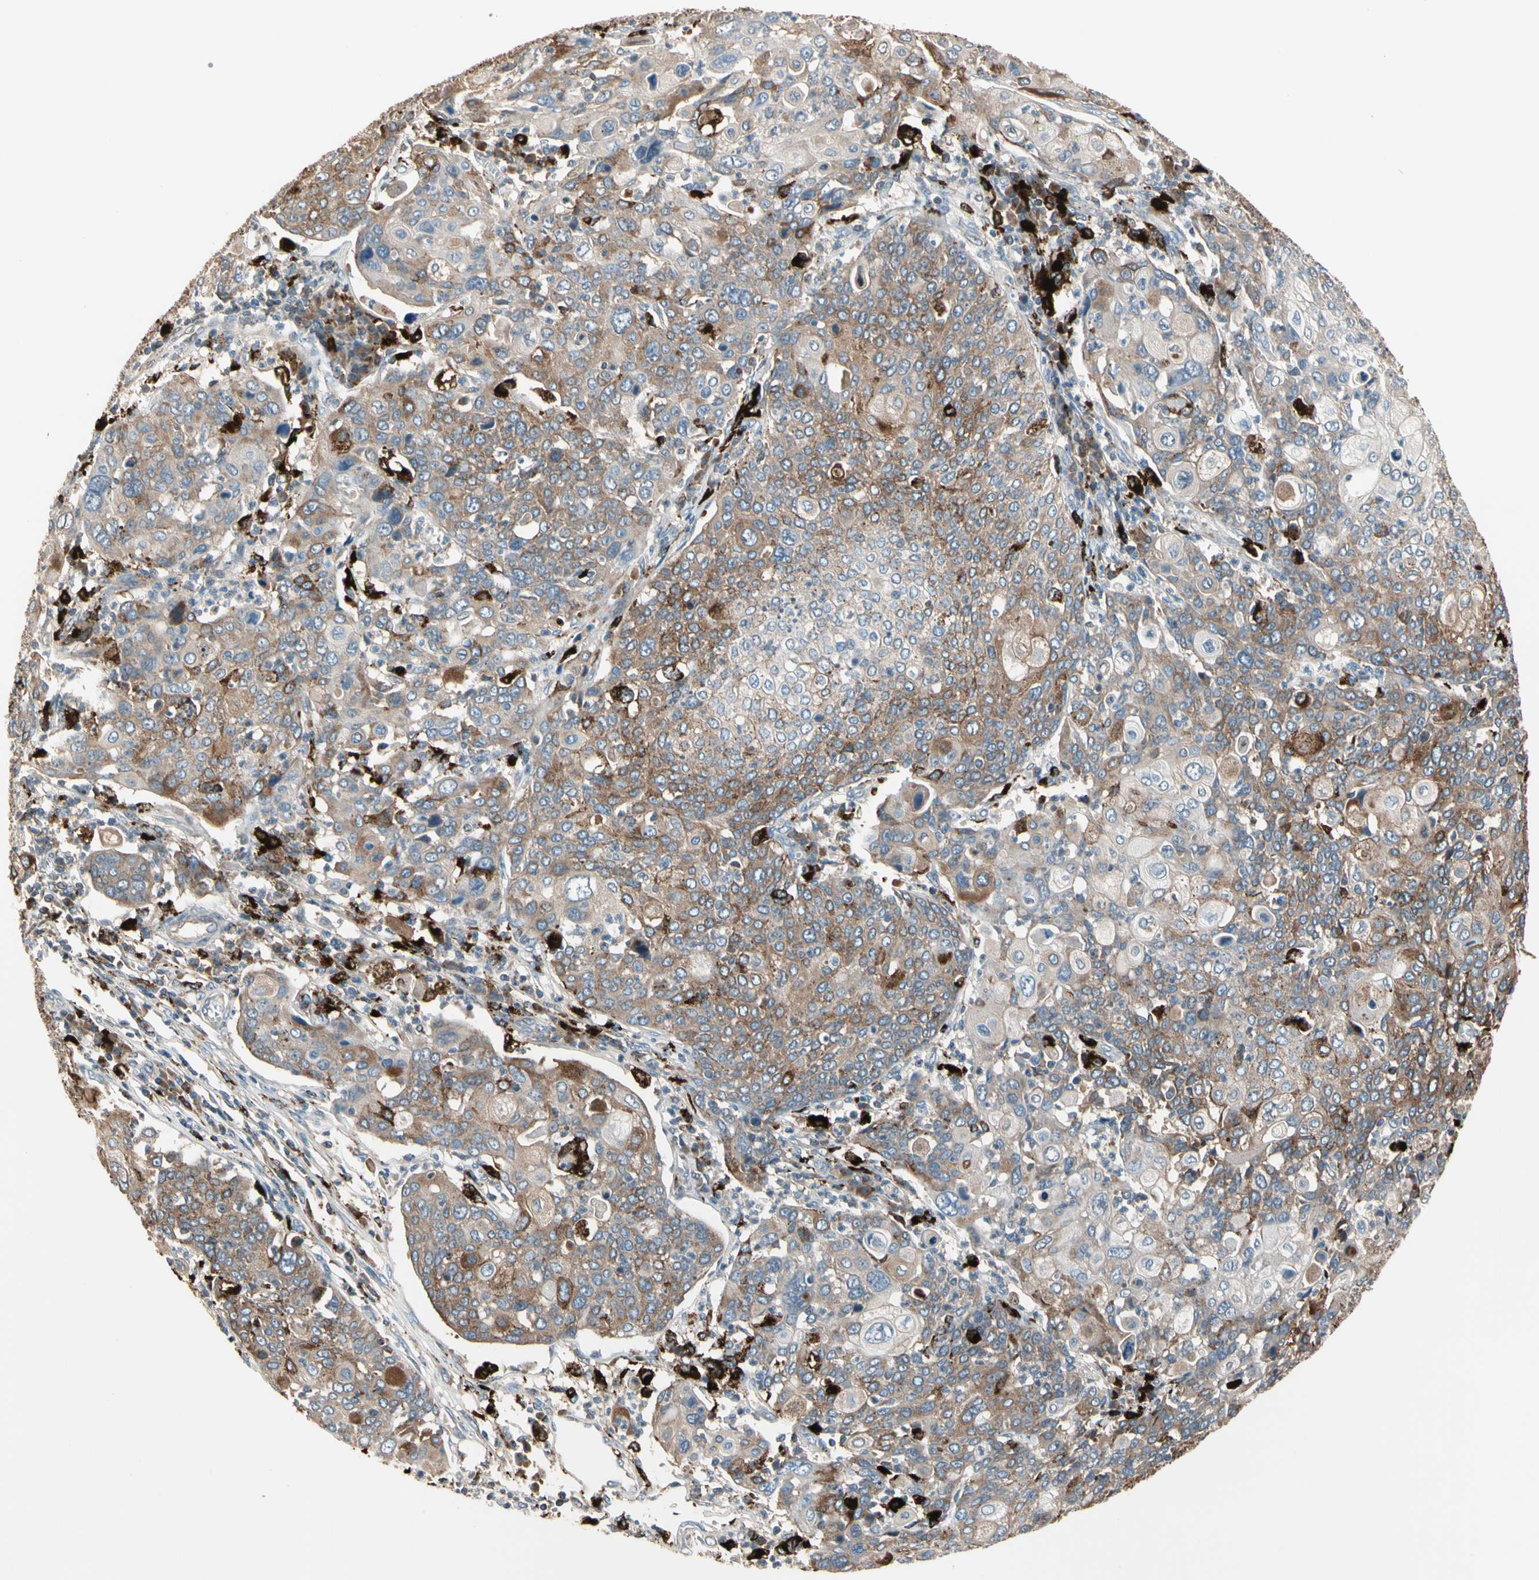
{"staining": {"intensity": "moderate", "quantity": ">75%", "location": "cytoplasmic/membranous"}, "tissue": "cervical cancer", "cell_type": "Tumor cells", "image_type": "cancer", "snomed": [{"axis": "morphology", "description": "Squamous cell carcinoma, NOS"}, {"axis": "topography", "description": "Cervix"}], "caption": "High-magnification brightfield microscopy of cervical cancer stained with DAB (brown) and counterstained with hematoxylin (blue). tumor cells exhibit moderate cytoplasmic/membranous staining is present in about>75% of cells.", "gene": "GM2A", "patient": {"sex": "female", "age": 40}}